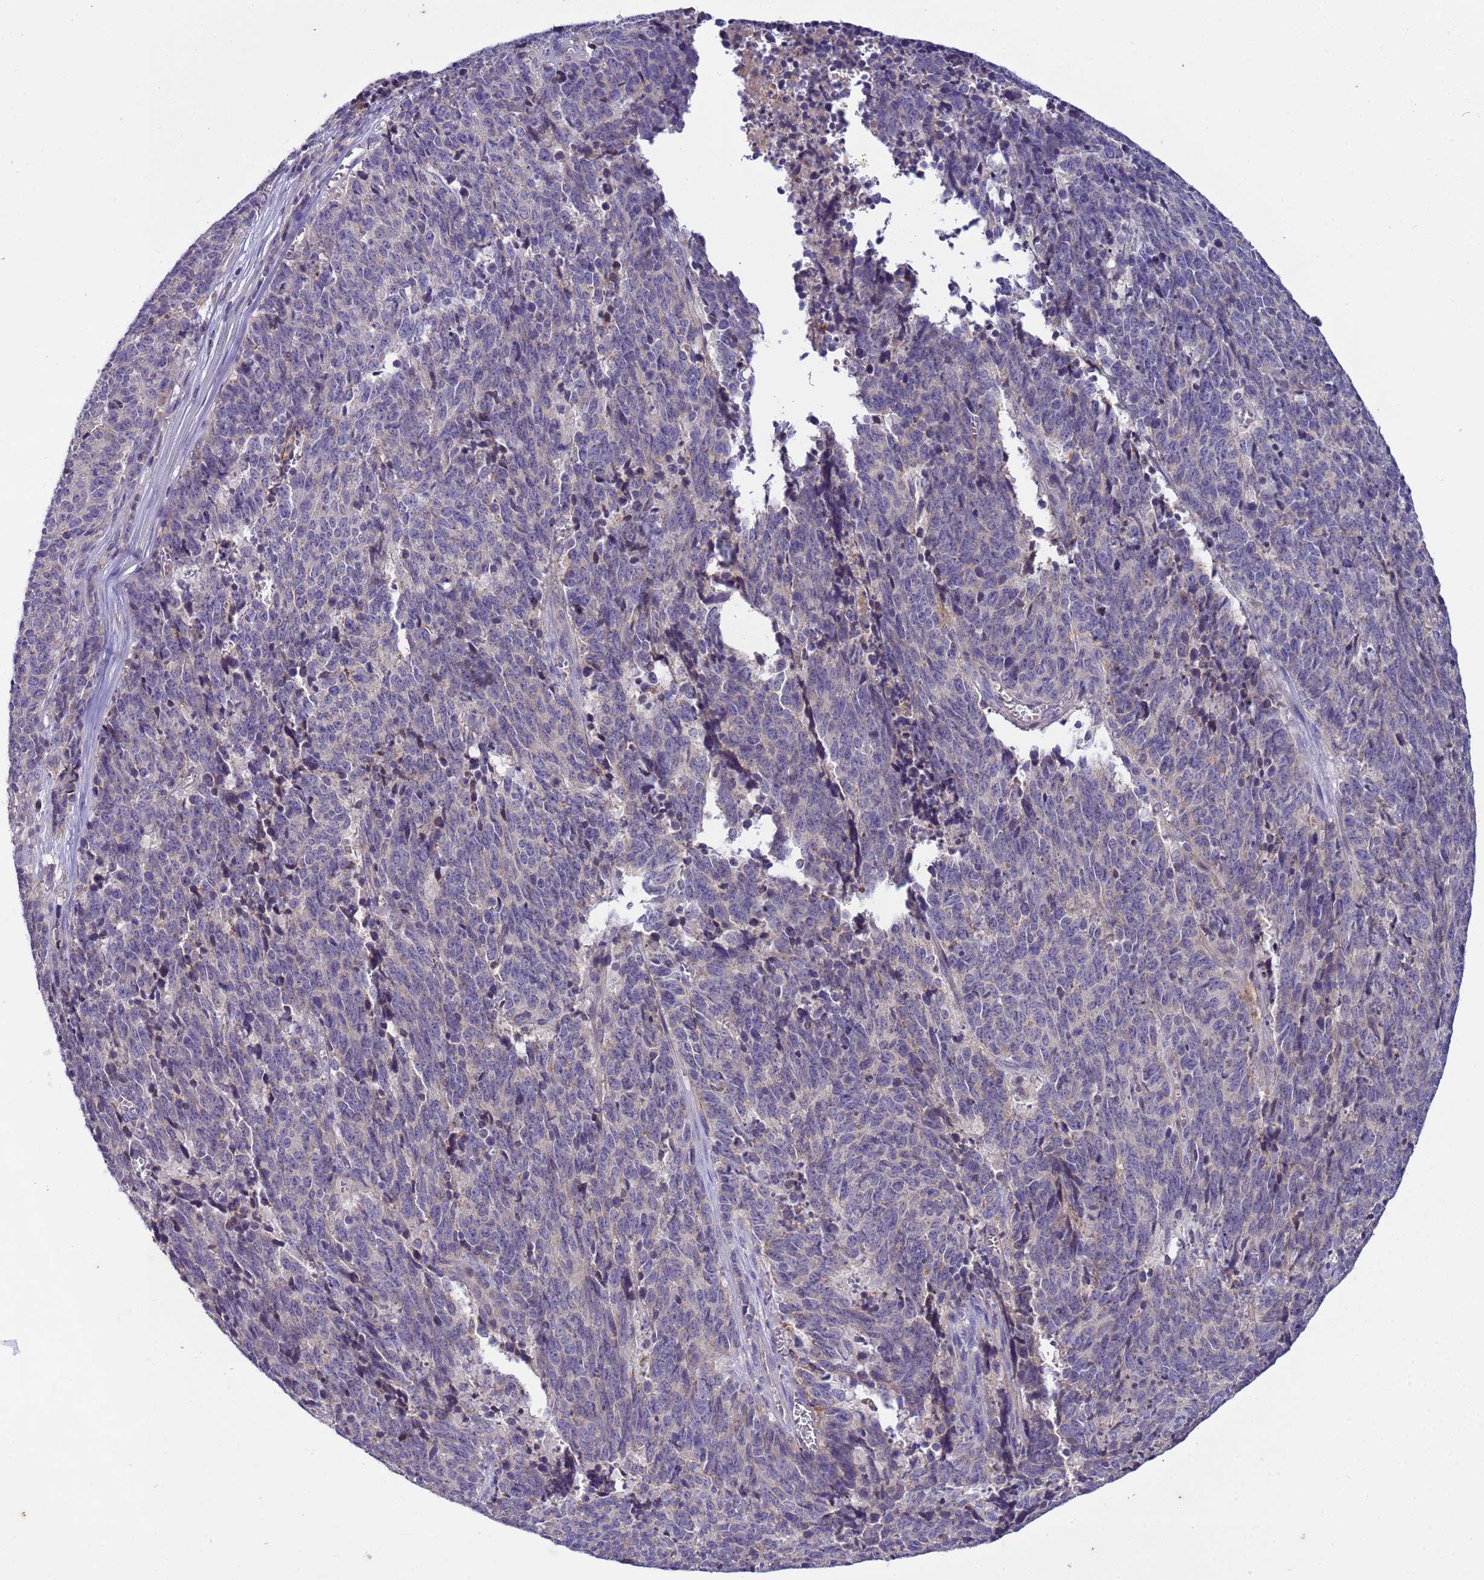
{"staining": {"intensity": "negative", "quantity": "none", "location": "none"}, "tissue": "cervical cancer", "cell_type": "Tumor cells", "image_type": "cancer", "snomed": [{"axis": "morphology", "description": "Squamous cell carcinoma, NOS"}, {"axis": "topography", "description": "Cervix"}], "caption": "An image of cervical cancer (squamous cell carcinoma) stained for a protein demonstrates no brown staining in tumor cells.", "gene": "PLCXD3", "patient": {"sex": "female", "age": 29}}